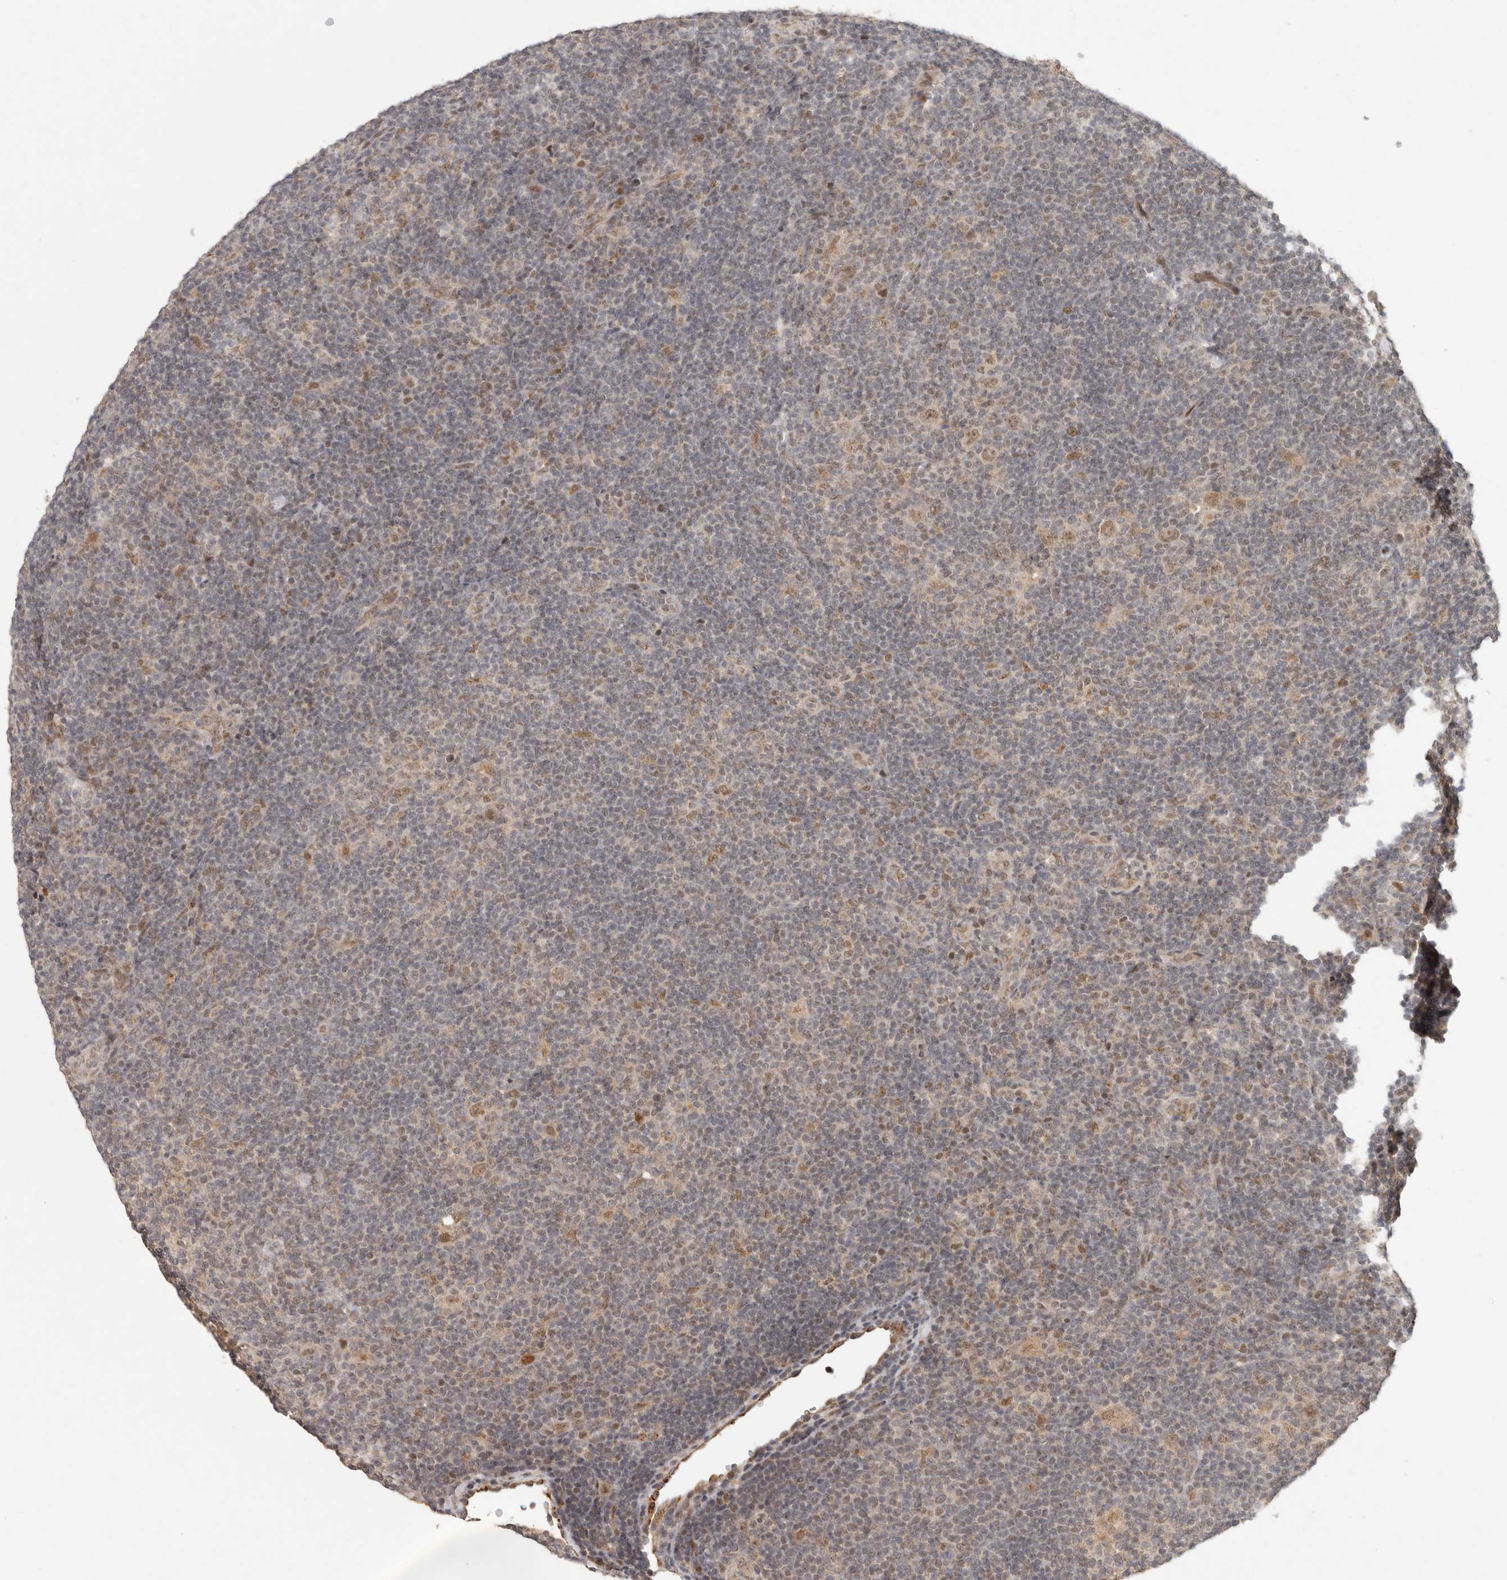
{"staining": {"intensity": "moderate", "quantity": ">75%", "location": "nuclear"}, "tissue": "lymphoma", "cell_type": "Tumor cells", "image_type": "cancer", "snomed": [{"axis": "morphology", "description": "Hodgkin's disease, NOS"}, {"axis": "topography", "description": "Lymph node"}], "caption": "Tumor cells show medium levels of moderate nuclear staining in approximately >75% of cells in lymphoma.", "gene": "LRRC75A", "patient": {"sex": "female", "age": 57}}